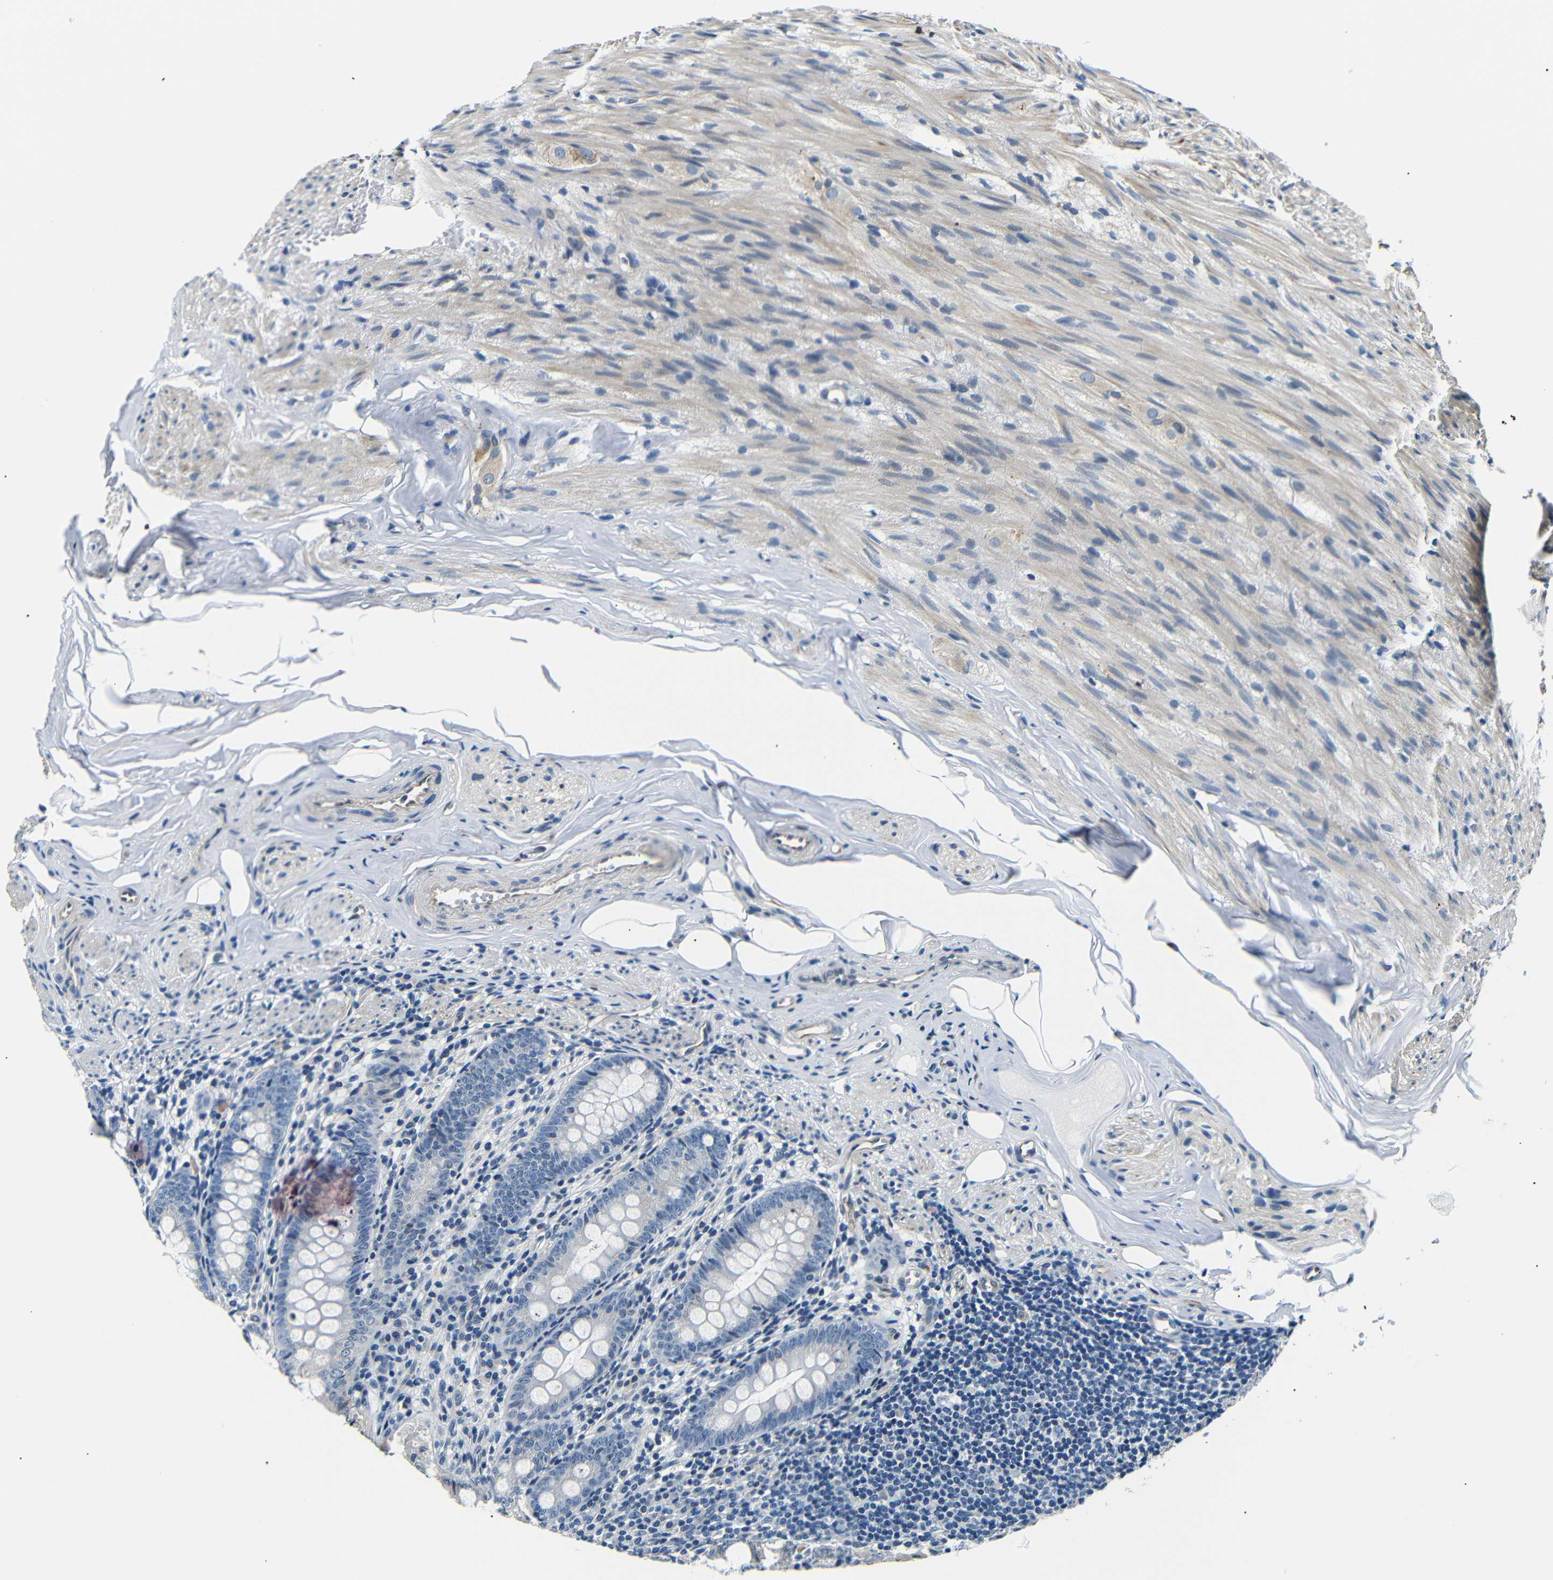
{"staining": {"intensity": "strong", "quantity": "<25%", "location": "cytoplasmic/membranous"}, "tissue": "appendix", "cell_type": "Glandular cells", "image_type": "normal", "snomed": [{"axis": "morphology", "description": "Normal tissue, NOS"}, {"axis": "topography", "description": "Appendix"}], "caption": "Brown immunohistochemical staining in normal appendix exhibits strong cytoplasmic/membranous expression in about <25% of glandular cells.", "gene": "TAFA1", "patient": {"sex": "female", "age": 77}}